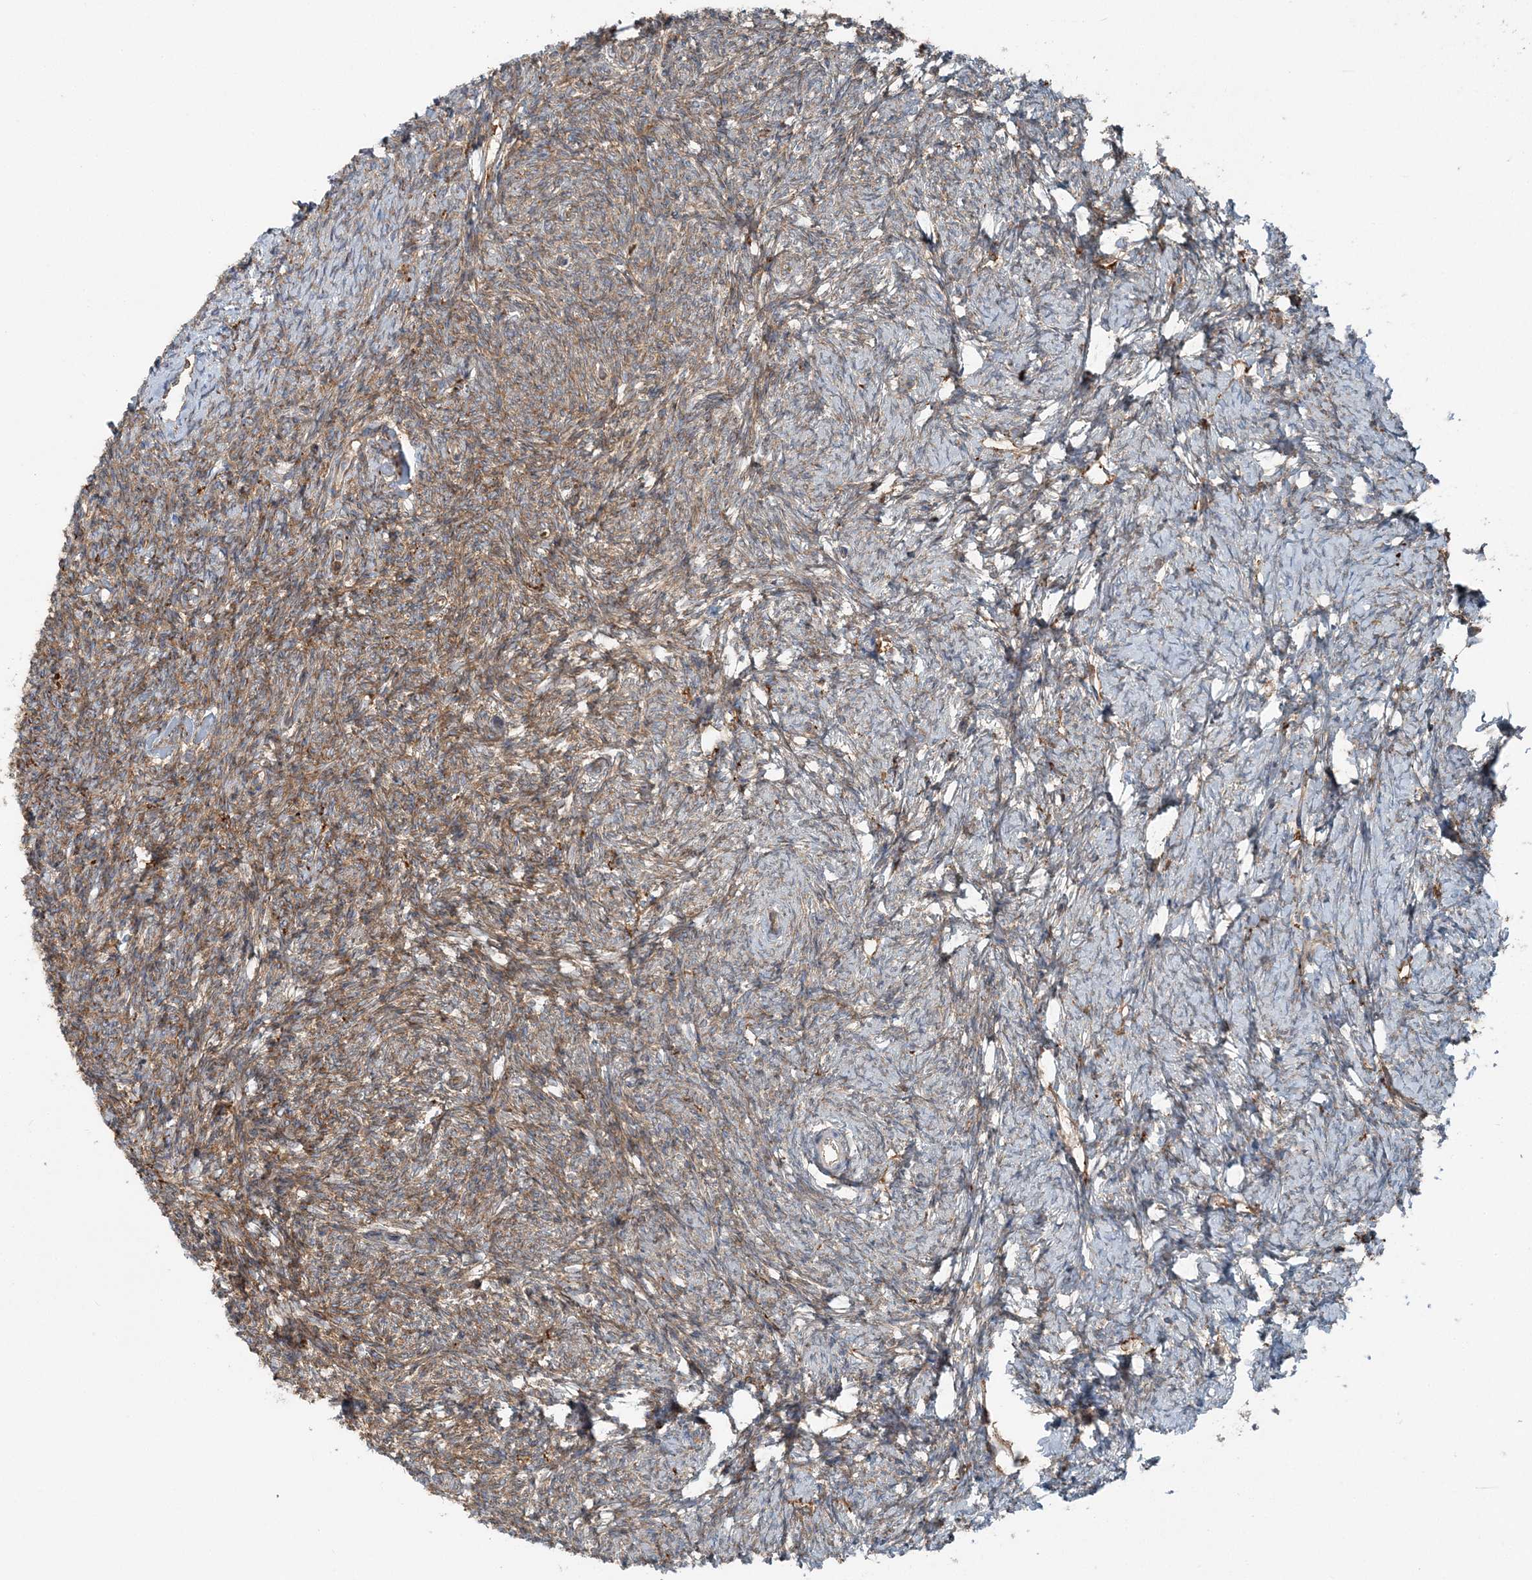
{"staining": {"intensity": "moderate", "quantity": "25%-75%", "location": "cytoplasmic/membranous"}, "tissue": "ovary", "cell_type": "Ovarian stroma cells", "image_type": "normal", "snomed": [{"axis": "morphology", "description": "Normal tissue, NOS"}, {"axis": "morphology", "description": "Cyst, NOS"}, {"axis": "topography", "description": "Ovary"}], "caption": "Normal ovary was stained to show a protein in brown. There is medium levels of moderate cytoplasmic/membranous expression in about 25%-75% of ovarian stroma cells. Using DAB (brown) and hematoxylin (blue) stains, captured at high magnification using brightfield microscopy.", "gene": "SNX2", "patient": {"sex": "female", "age": 33}}